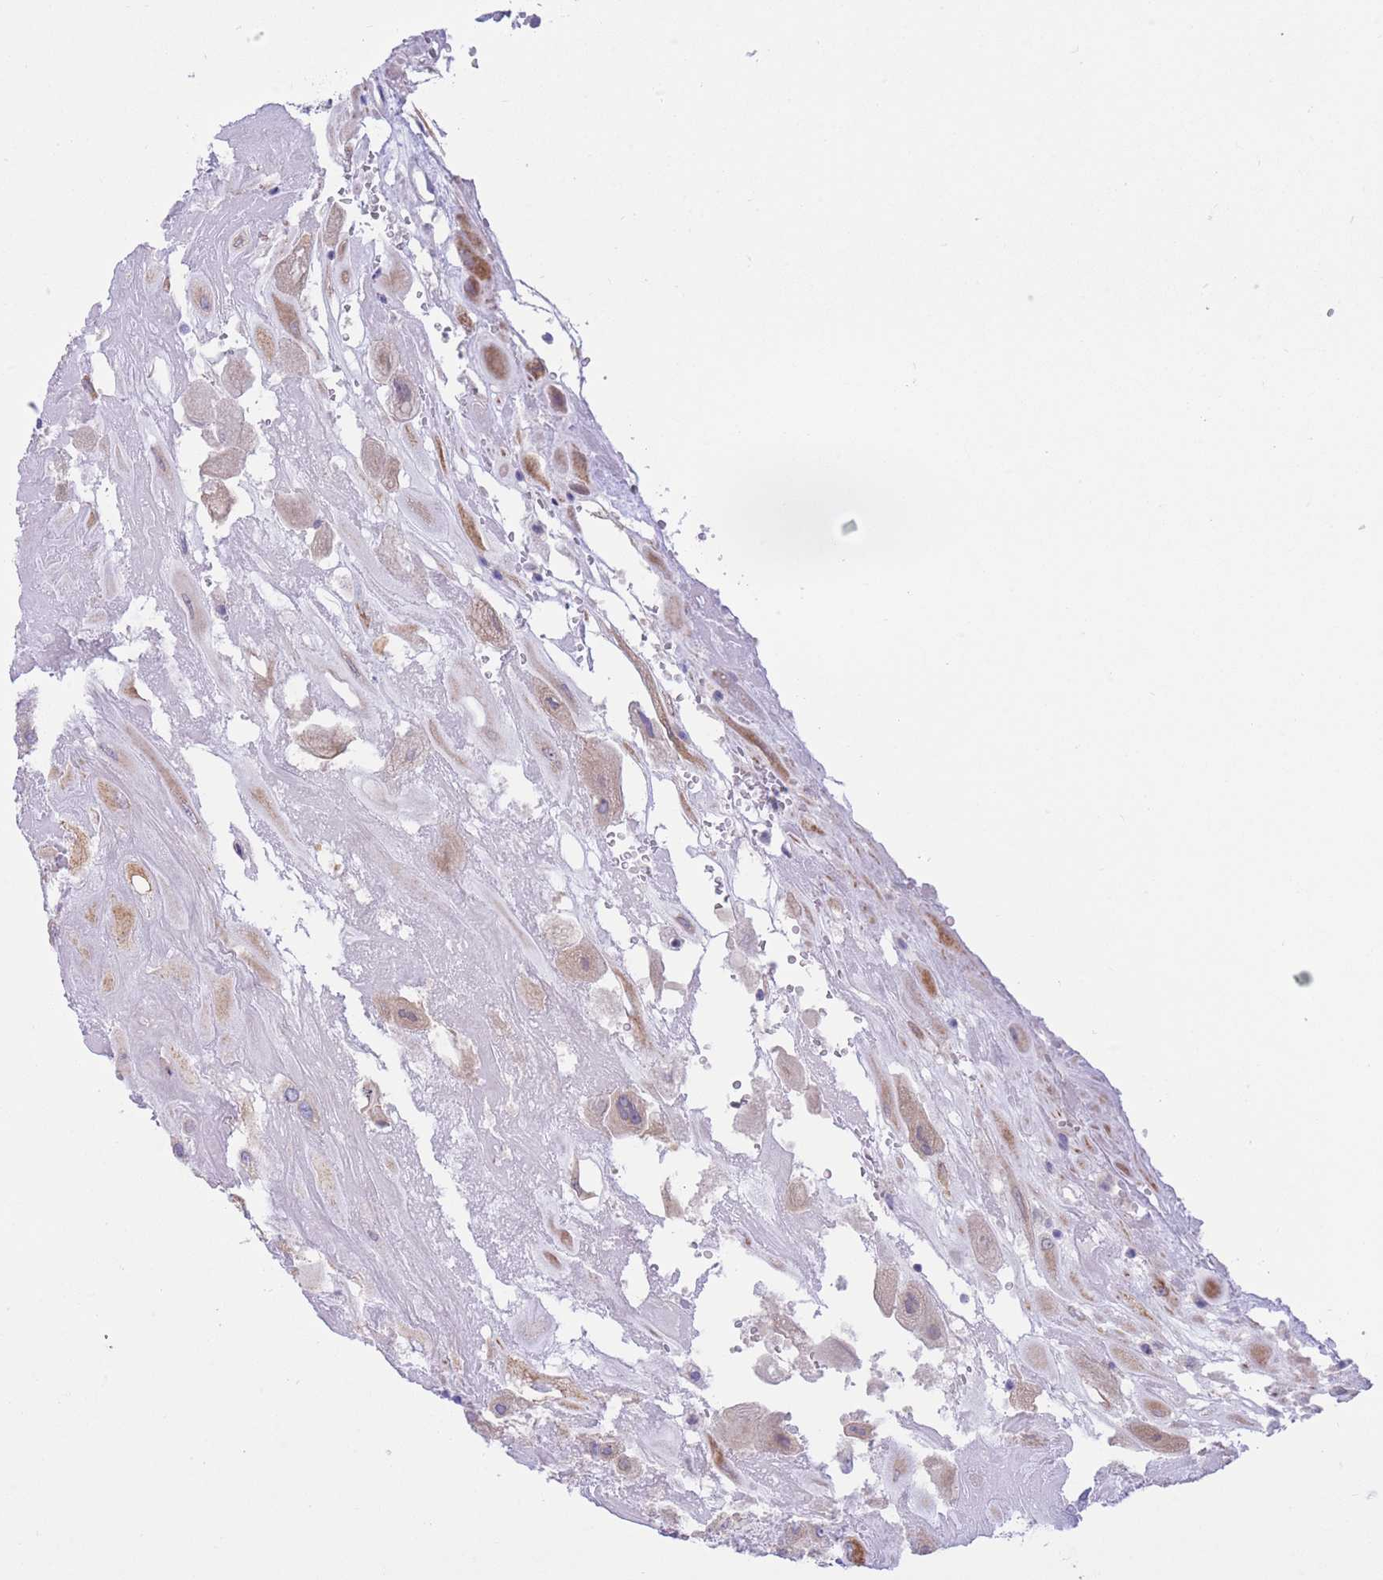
{"staining": {"intensity": "weak", "quantity": ">75%", "location": "cytoplasmic/membranous"}, "tissue": "placenta", "cell_type": "Decidual cells", "image_type": "normal", "snomed": [{"axis": "morphology", "description": "Normal tissue, NOS"}, {"axis": "topography", "description": "Placenta"}], "caption": "The histopathology image shows staining of benign placenta, revealing weak cytoplasmic/membranous protein staining (brown color) within decidual cells.", "gene": "RPL39L", "patient": {"sex": "female", "age": 32}}